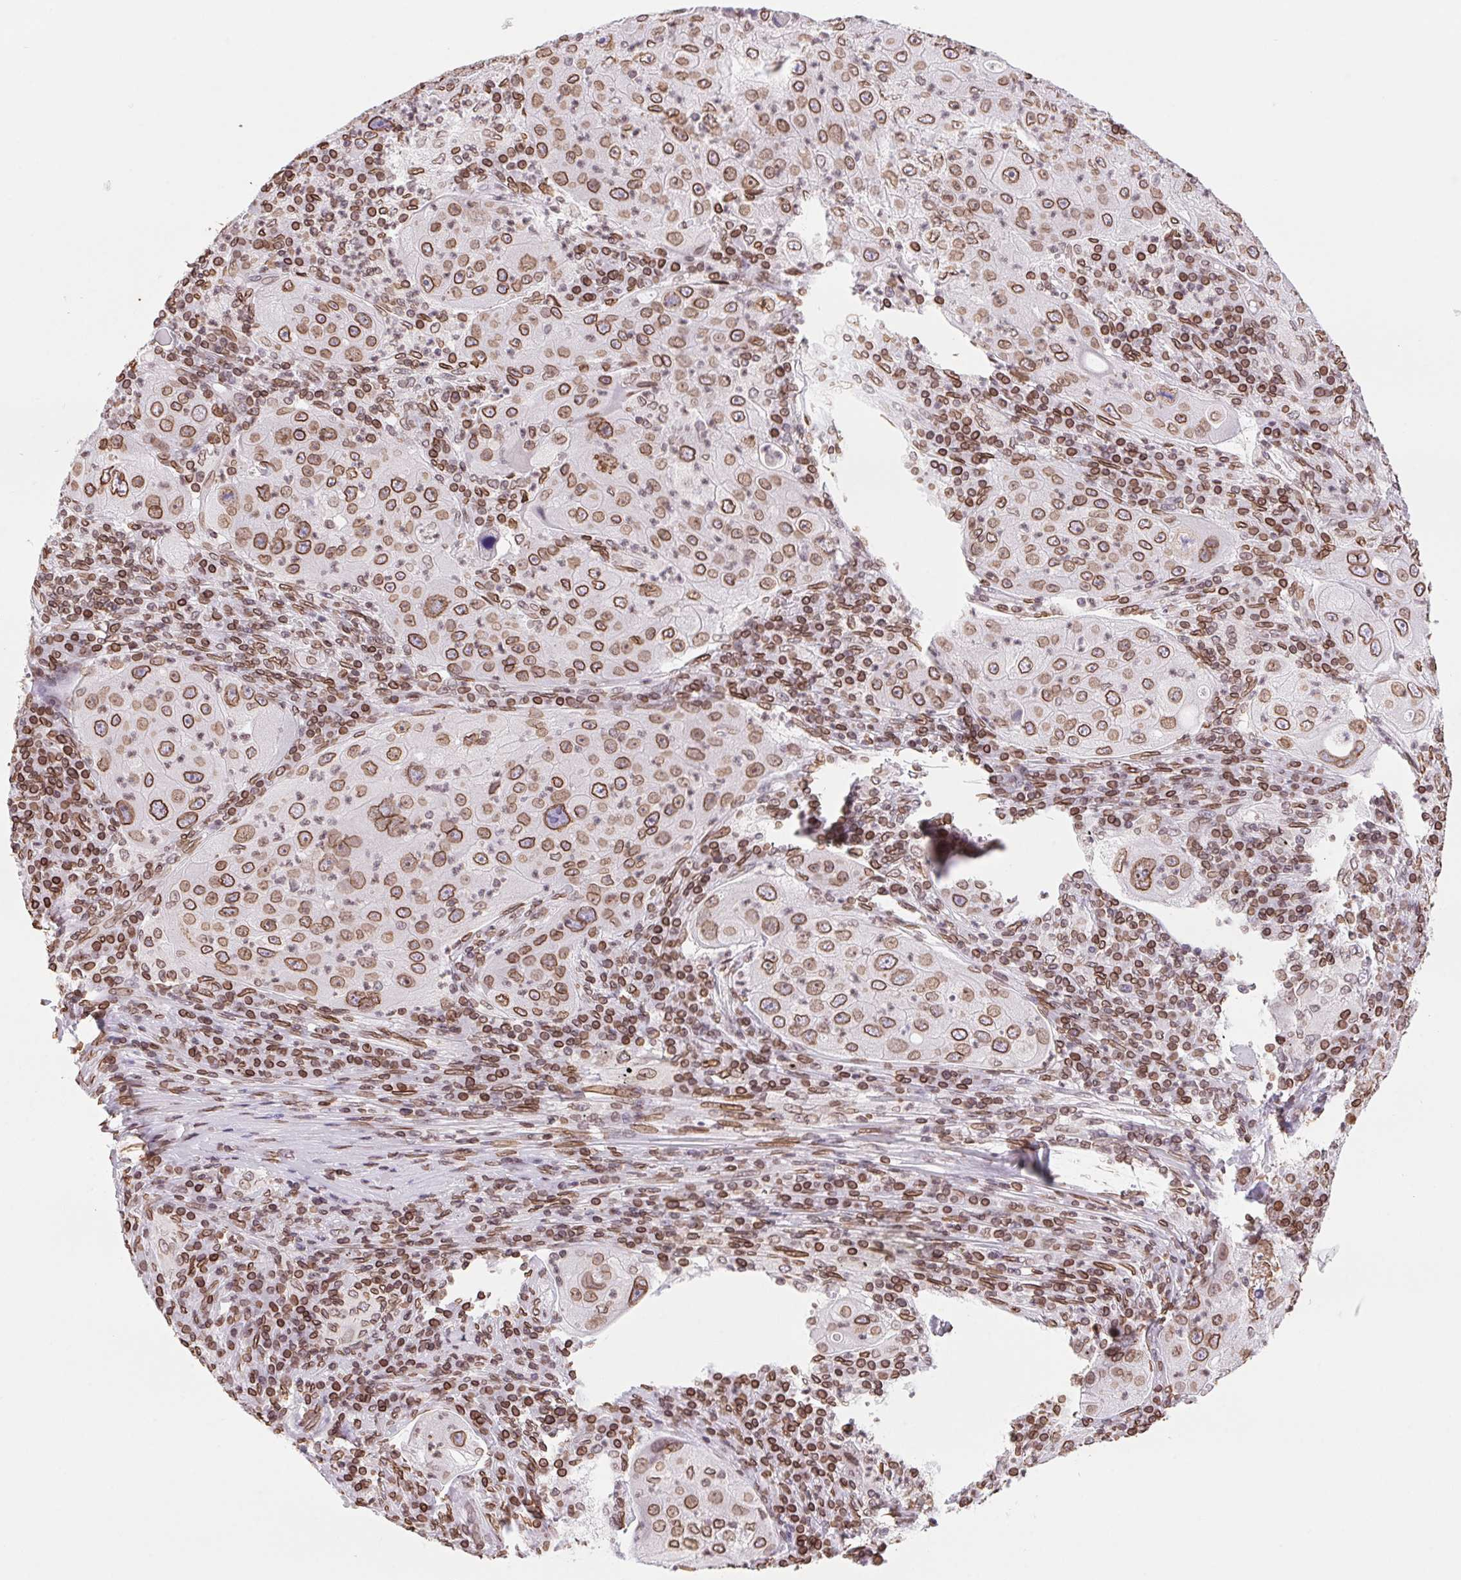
{"staining": {"intensity": "strong", "quantity": ">75%", "location": "cytoplasmic/membranous,nuclear"}, "tissue": "lung cancer", "cell_type": "Tumor cells", "image_type": "cancer", "snomed": [{"axis": "morphology", "description": "Squamous cell carcinoma, NOS"}, {"axis": "topography", "description": "Lung"}], "caption": "Strong cytoplasmic/membranous and nuclear positivity is appreciated in about >75% of tumor cells in lung cancer (squamous cell carcinoma). The staining was performed using DAB to visualize the protein expression in brown, while the nuclei were stained in blue with hematoxylin (Magnification: 20x).", "gene": "LMNB2", "patient": {"sex": "female", "age": 59}}